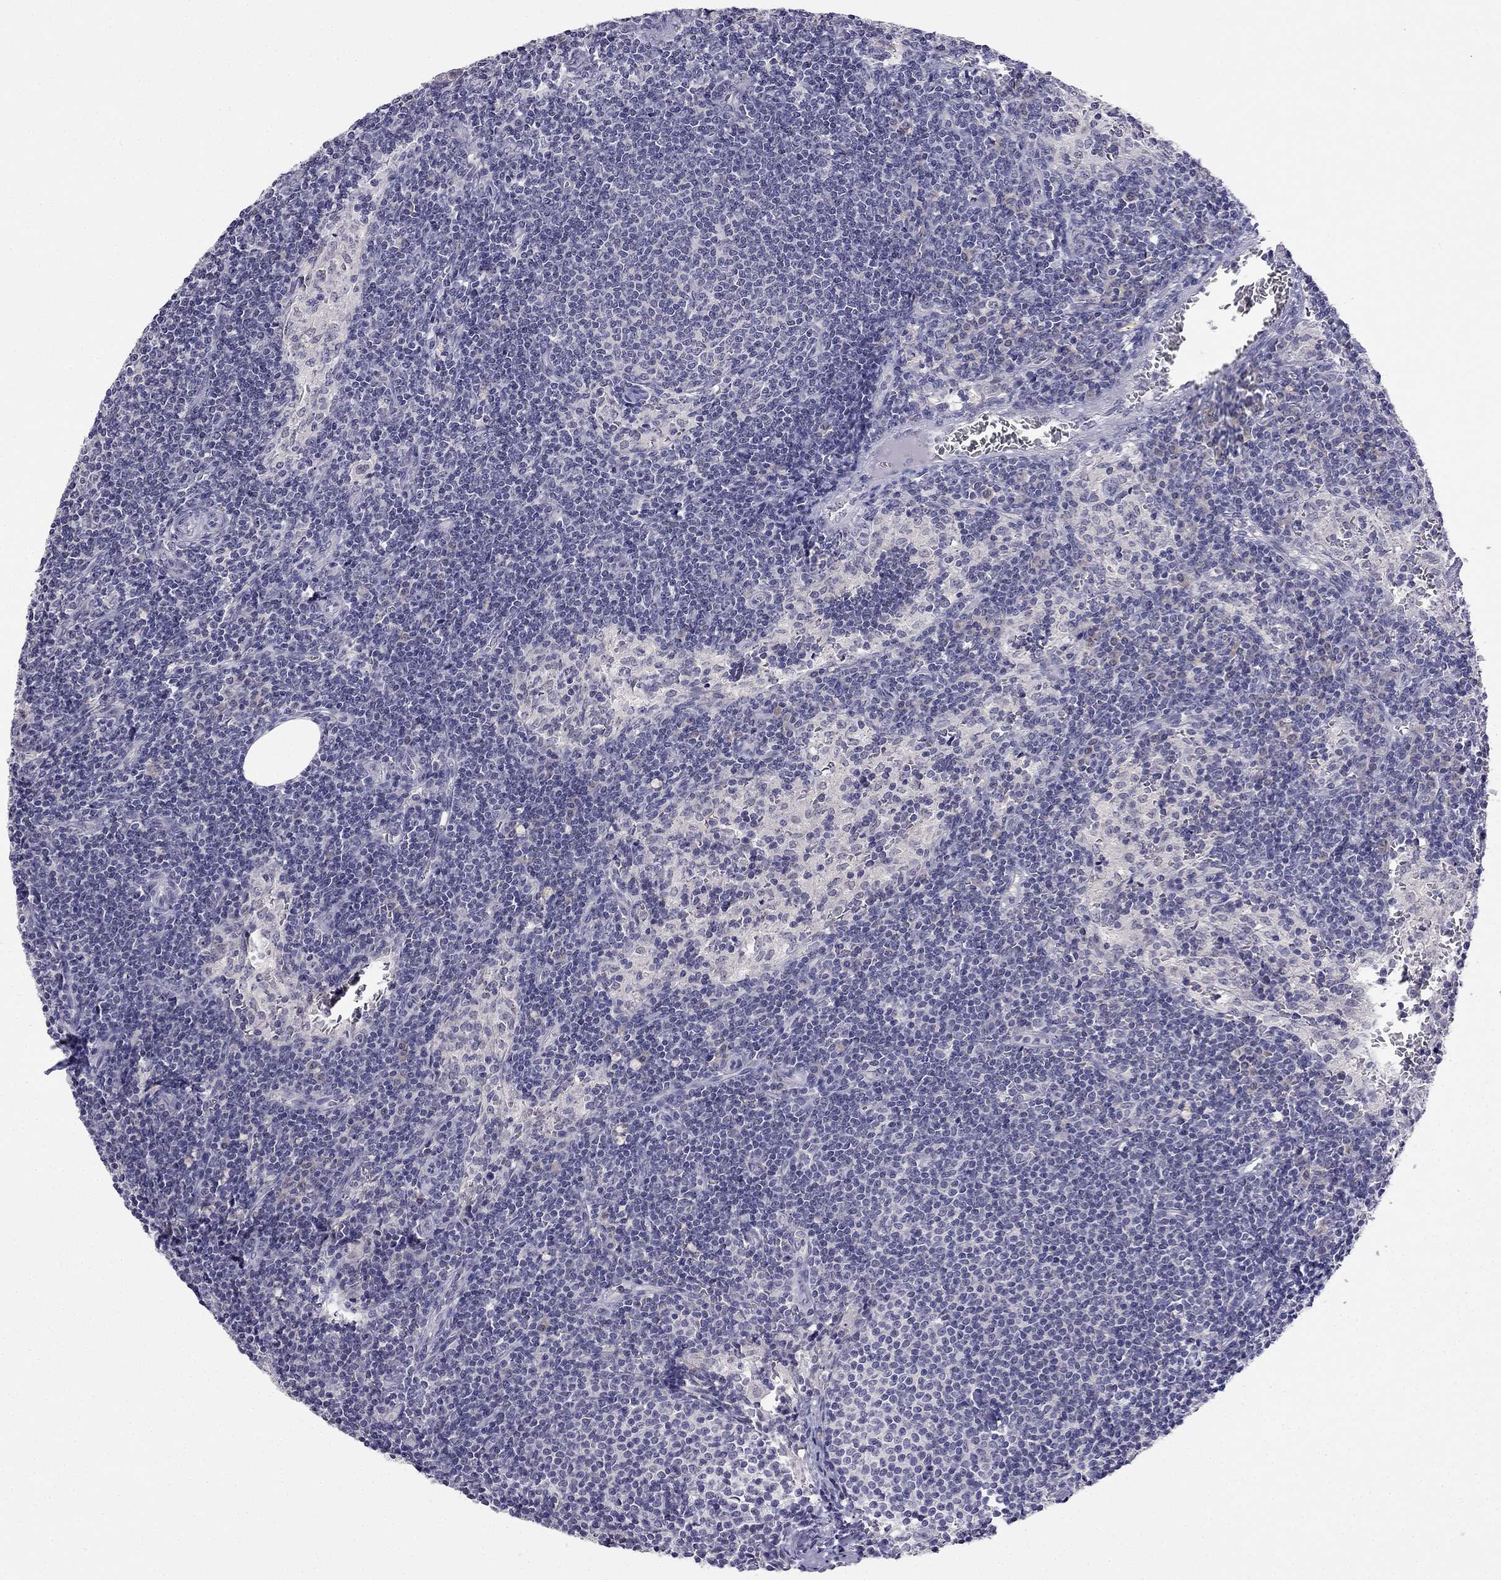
{"staining": {"intensity": "negative", "quantity": "none", "location": "none"}, "tissue": "lymph node", "cell_type": "Germinal center cells", "image_type": "normal", "snomed": [{"axis": "morphology", "description": "Normal tissue, NOS"}, {"axis": "topography", "description": "Lymph node"}], "caption": "Germinal center cells are negative for brown protein staining in normal lymph node. Nuclei are stained in blue.", "gene": "C16orf89", "patient": {"sex": "female", "age": 50}}